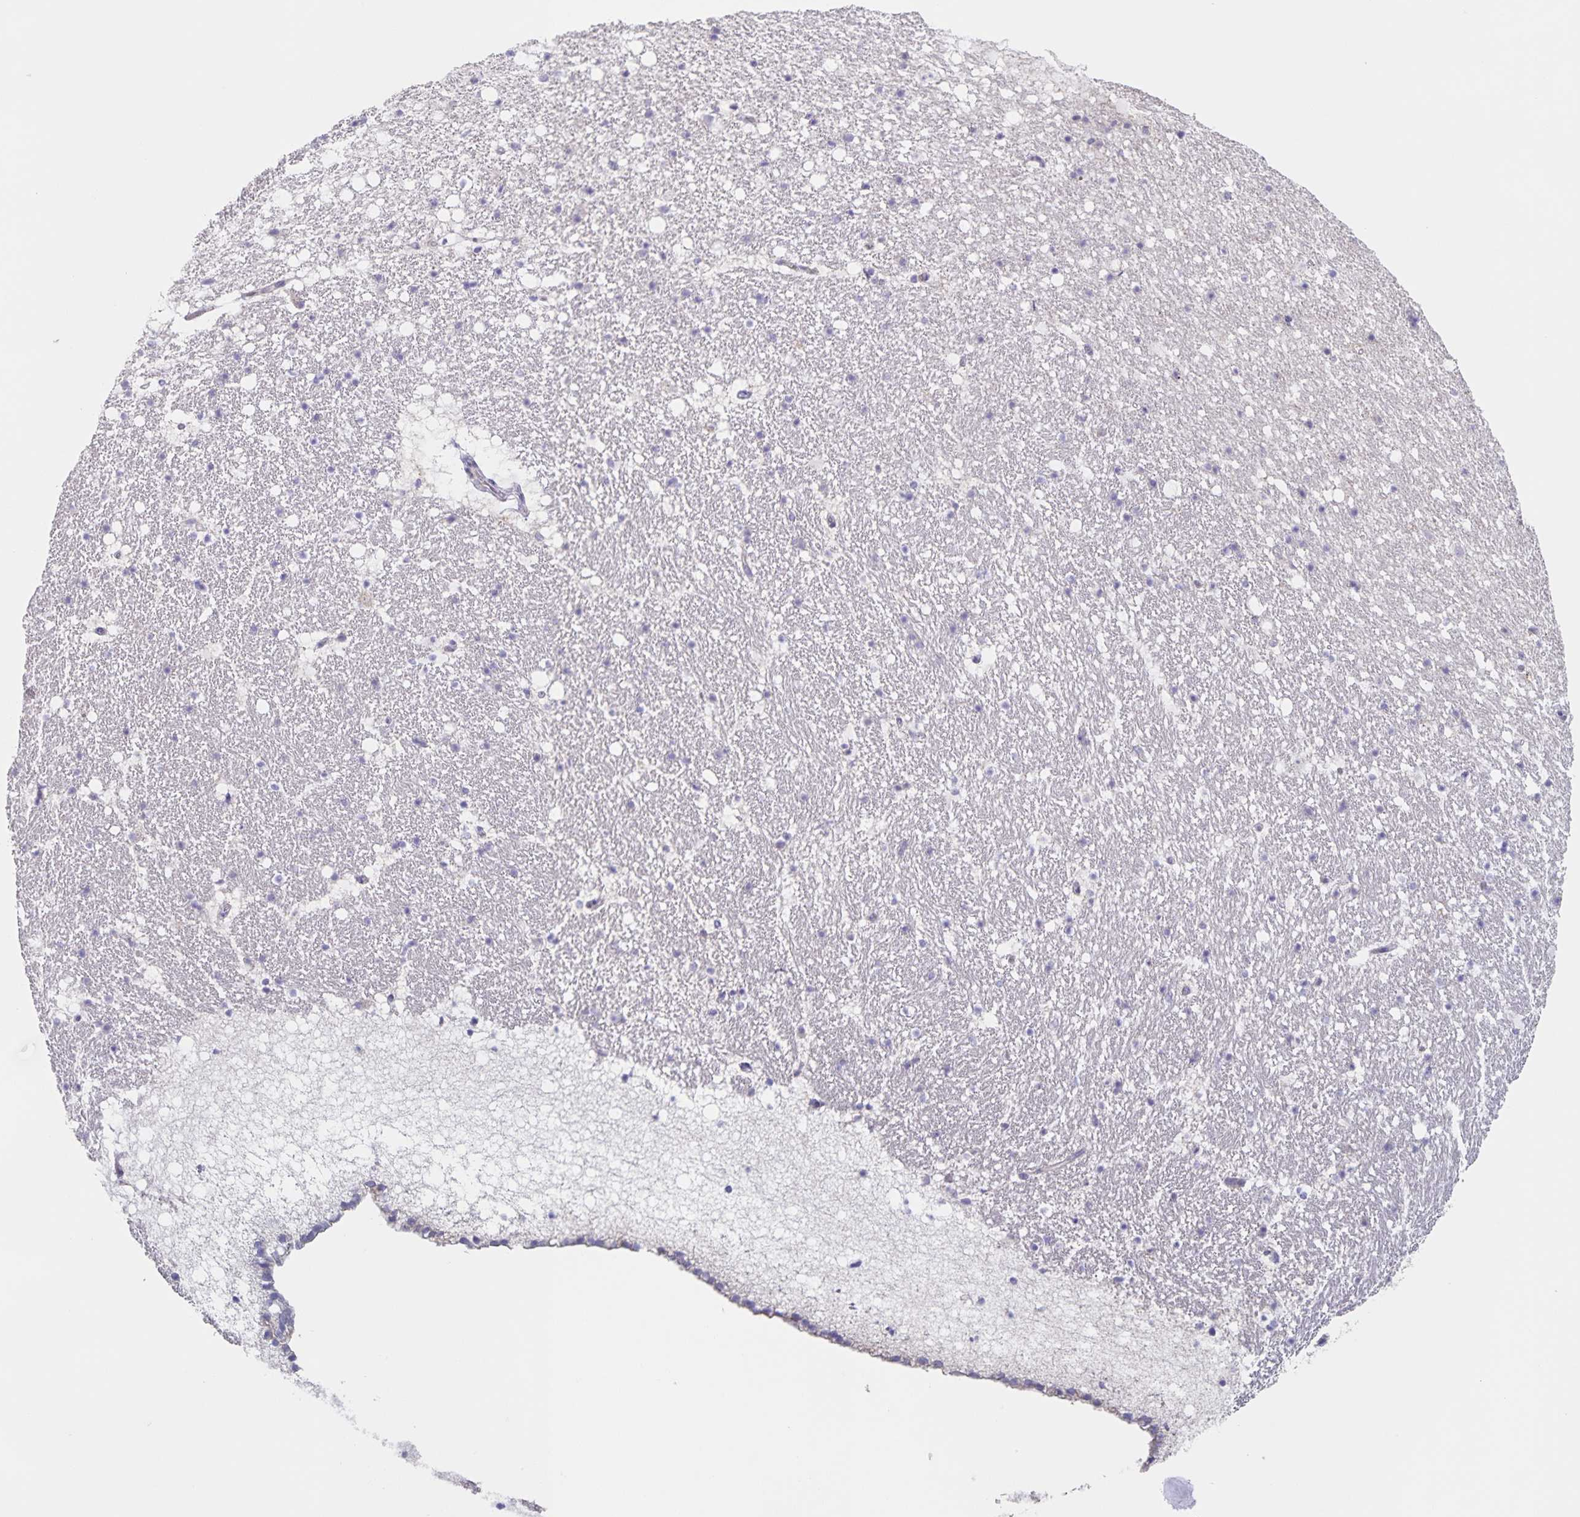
{"staining": {"intensity": "negative", "quantity": "none", "location": "none"}, "tissue": "hippocampus", "cell_type": "Glial cells", "image_type": "normal", "snomed": [{"axis": "morphology", "description": "Normal tissue, NOS"}, {"axis": "topography", "description": "Hippocampus"}], "caption": "A histopathology image of hippocampus stained for a protein displays no brown staining in glial cells.", "gene": "CENPH", "patient": {"sex": "female", "age": 42}}